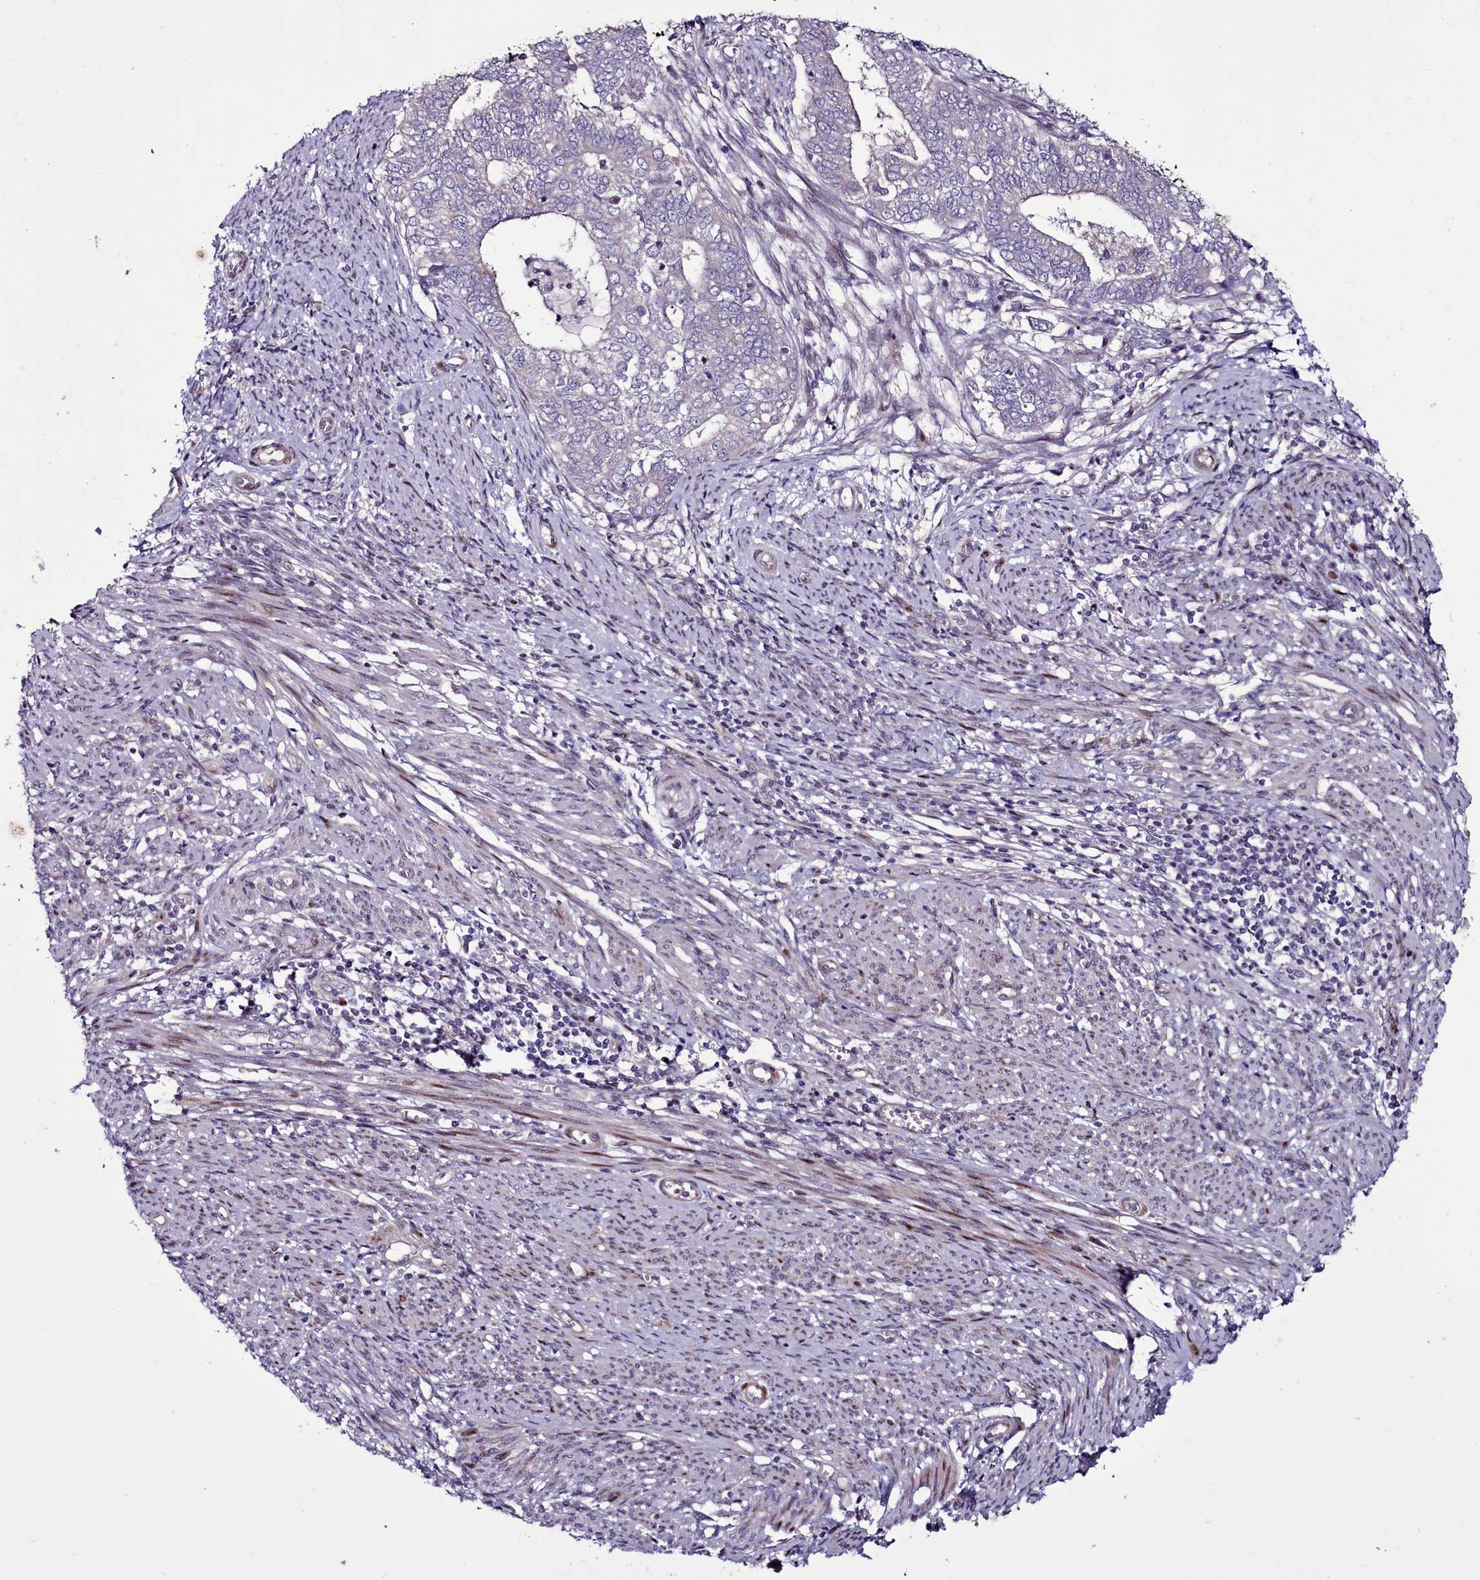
{"staining": {"intensity": "negative", "quantity": "none", "location": "none"}, "tissue": "endometrial cancer", "cell_type": "Tumor cells", "image_type": "cancer", "snomed": [{"axis": "morphology", "description": "Adenocarcinoma, NOS"}, {"axis": "topography", "description": "Endometrium"}], "caption": "Photomicrograph shows no significant protein staining in tumor cells of endometrial cancer (adenocarcinoma).", "gene": "WBP11", "patient": {"sex": "female", "age": 62}}